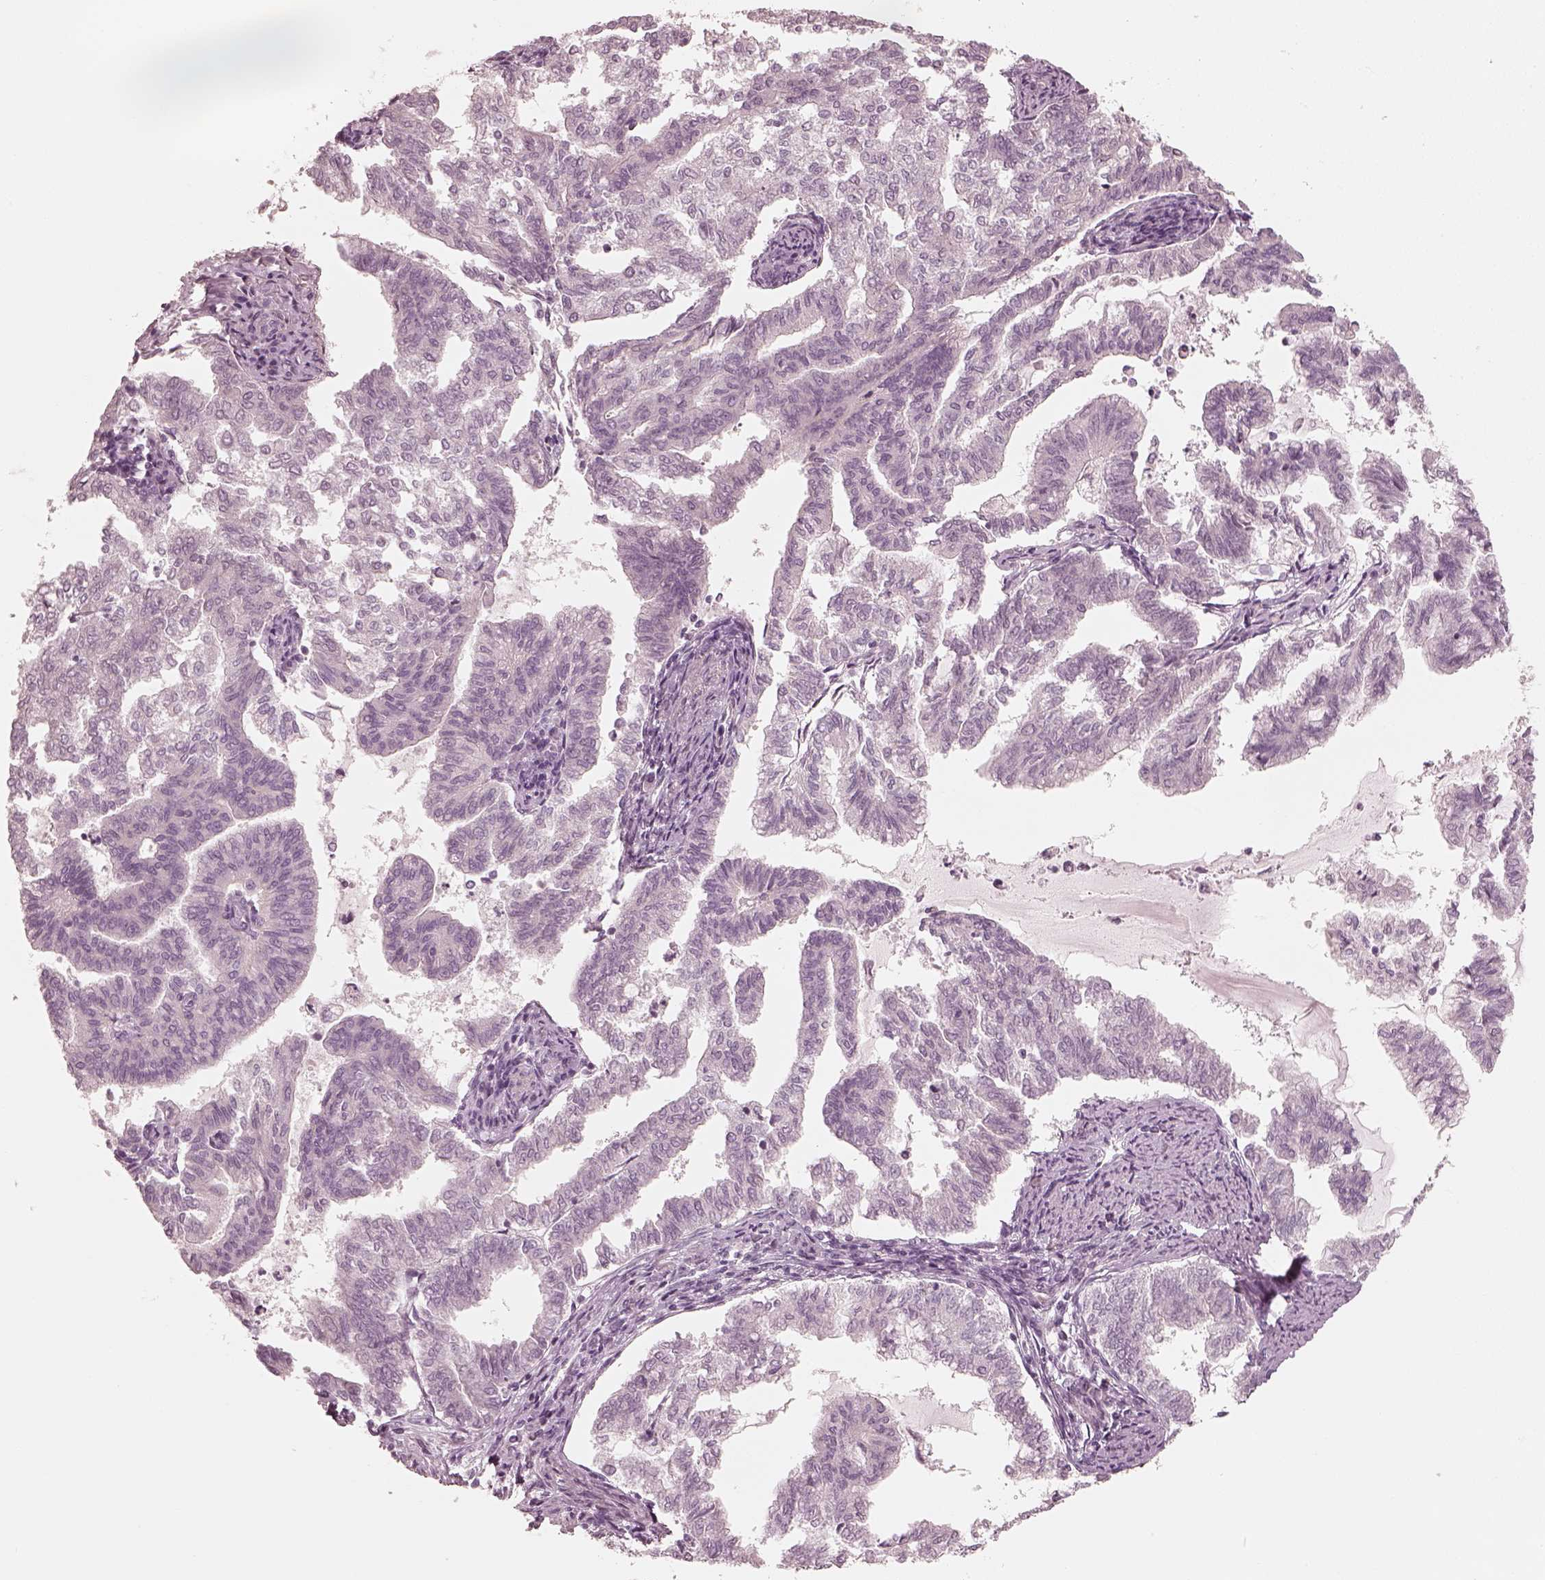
{"staining": {"intensity": "negative", "quantity": "none", "location": "none"}, "tissue": "endometrial cancer", "cell_type": "Tumor cells", "image_type": "cancer", "snomed": [{"axis": "morphology", "description": "Adenocarcinoma, NOS"}, {"axis": "topography", "description": "Endometrium"}], "caption": "Immunohistochemistry (IHC) photomicrograph of neoplastic tissue: human endometrial cancer stained with DAB (3,3'-diaminobenzidine) shows no significant protein expression in tumor cells. (DAB immunohistochemistry visualized using brightfield microscopy, high magnification).", "gene": "SPATA24", "patient": {"sex": "female", "age": 79}}